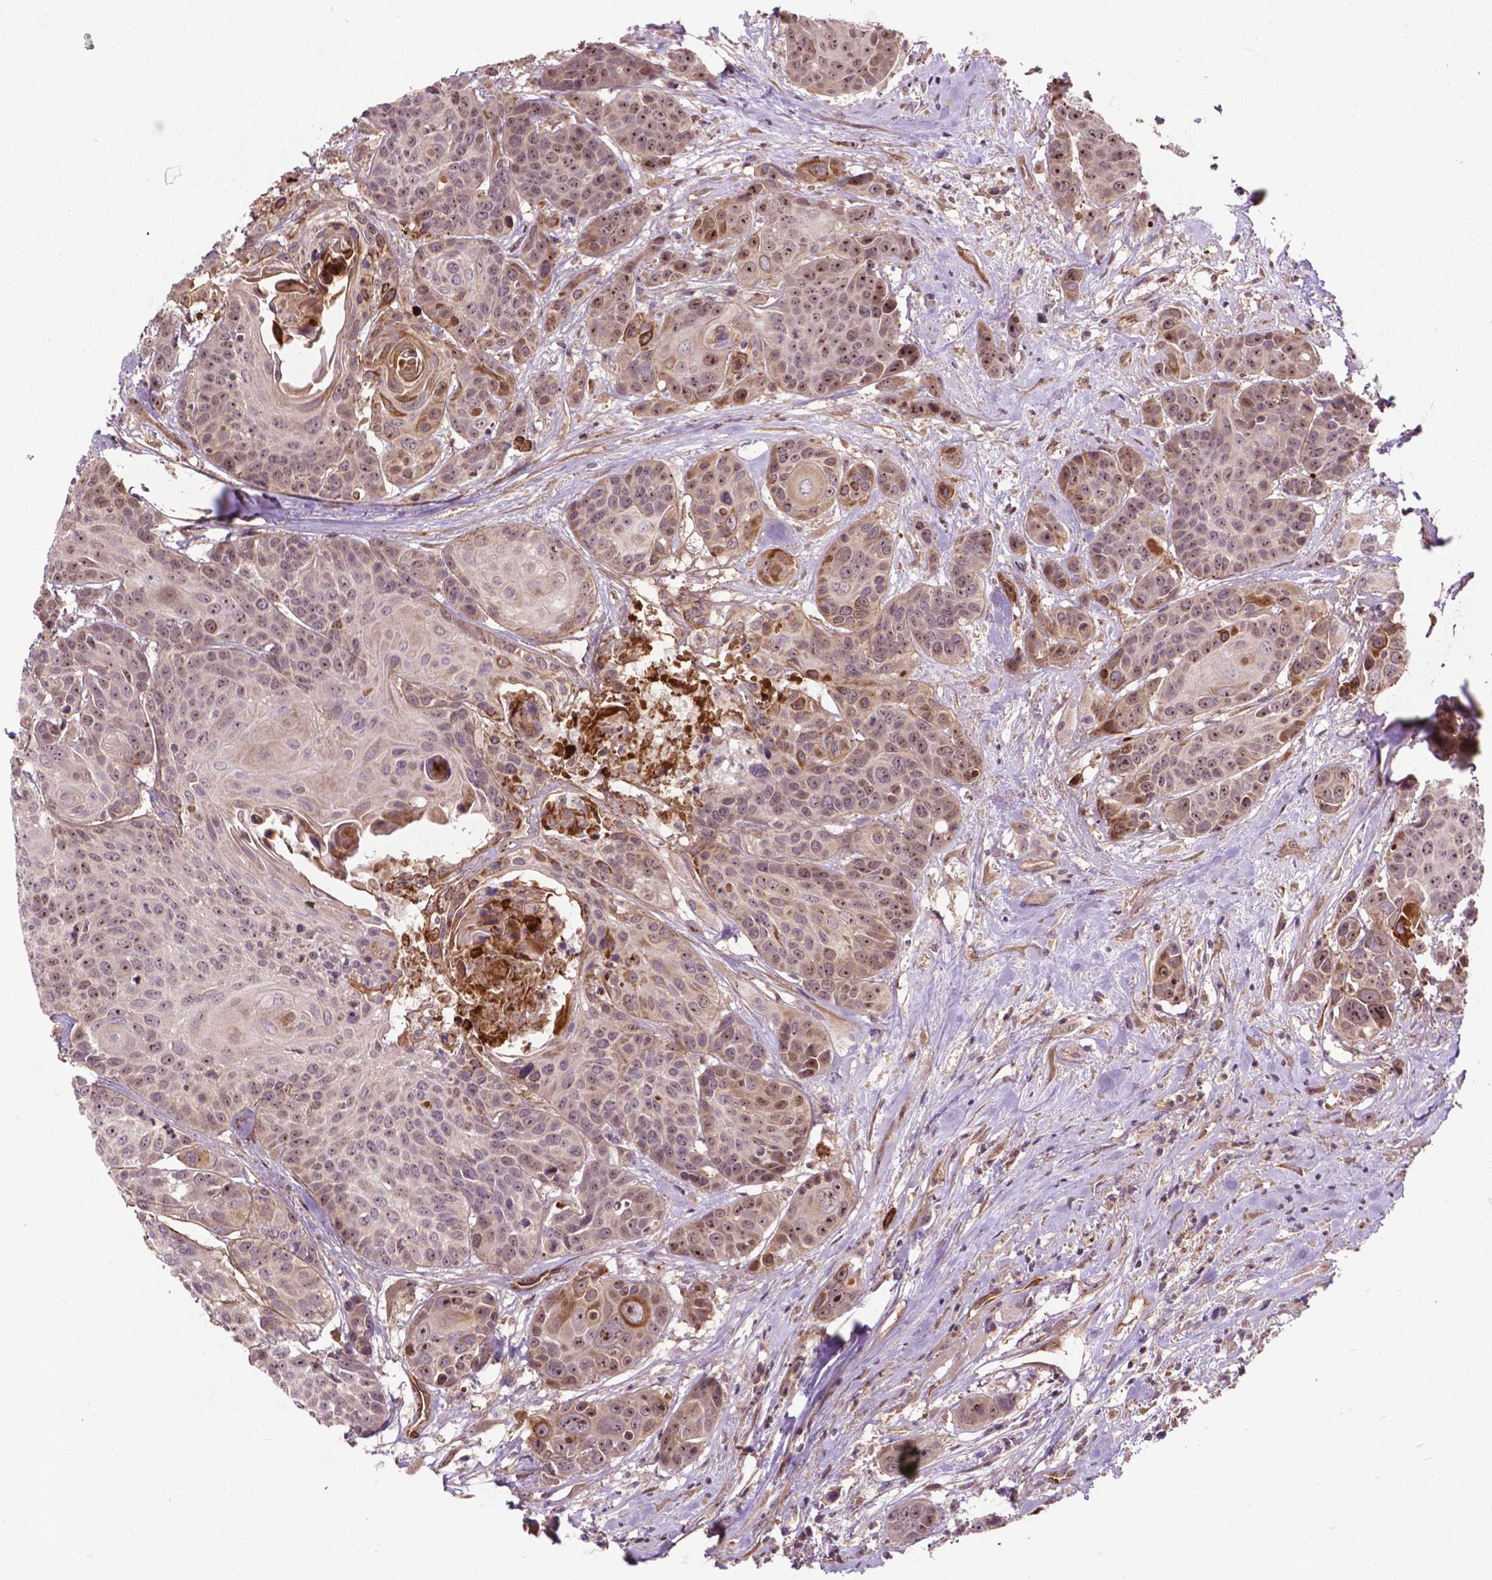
{"staining": {"intensity": "moderate", "quantity": "<25%", "location": "cytoplasmic/membranous,nuclear"}, "tissue": "head and neck cancer", "cell_type": "Tumor cells", "image_type": "cancer", "snomed": [{"axis": "morphology", "description": "Squamous cell carcinoma, NOS"}, {"axis": "topography", "description": "Oral tissue"}, {"axis": "topography", "description": "Head-Neck"}], "caption": "IHC micrograph of head and neck squamous cell carcinoma stained for a protein (brown), which displays low levels of moderate cytoplasmic/membranous and nuclear positivity in approximately <25% of tumor cells.", "gene": "PARP3", "patient": {"sex": "male", "age": 56}}